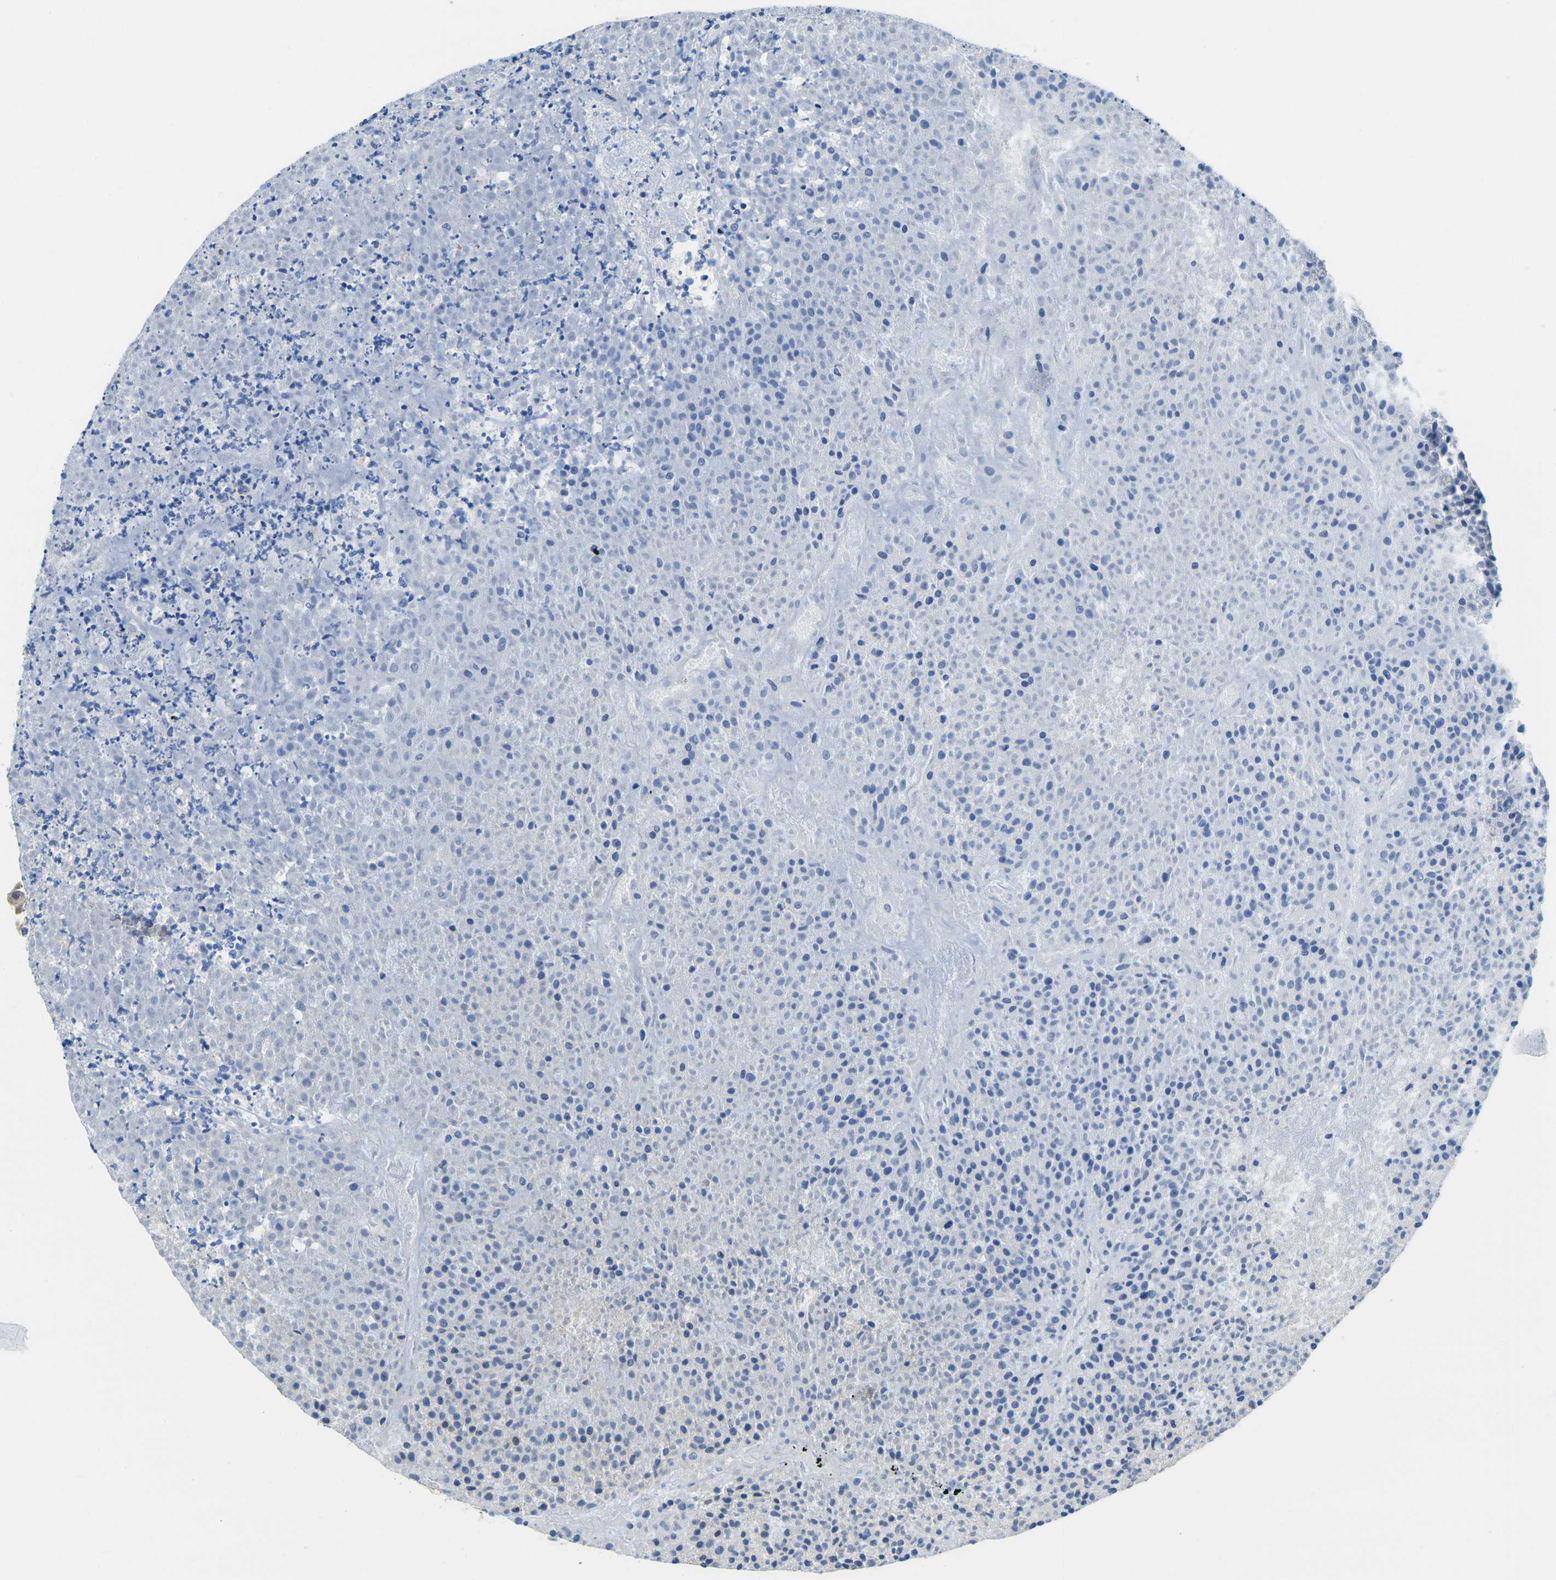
{"staining": {"intensity": "negative", "quantity": "none", "location": "none"}, "tissue": "testis cancer", "cell_type": "Tumor cells", "image_type": "cancer", "snomed": [{"axis": "morphology", "description": "Seminoma, NOS"}, {"axis": "topography", "description": "Testis"}], "caption": "A high-resolution micrograph shows IHC staining of testis cancer (seminoma), which reveals no significant positivity in tumor cells.", "gene": "DLG1", "patient": {"sex": "male", "age": 59}}